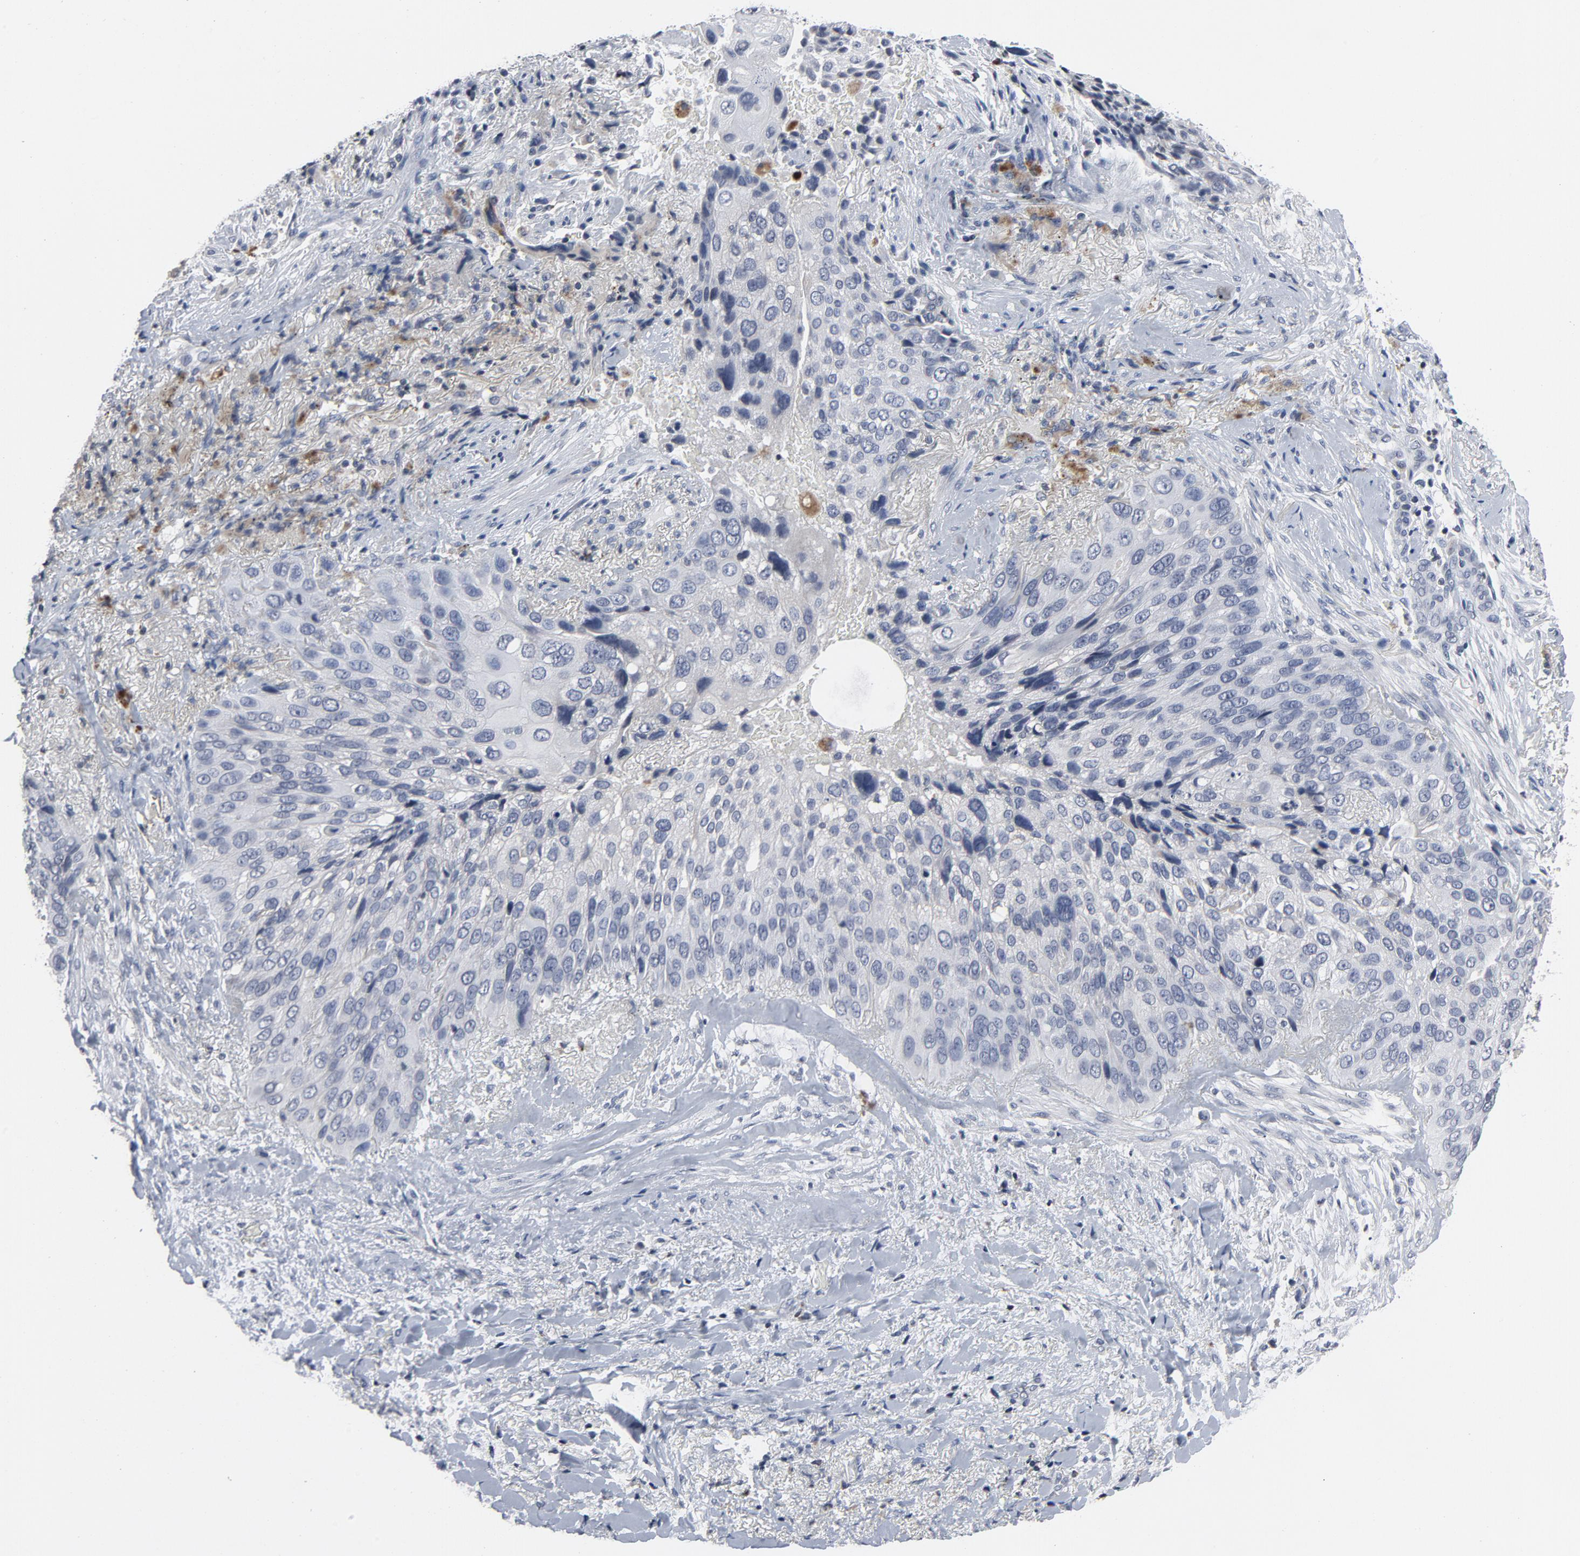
{"staining": {"intensity": "negative", "quantity": "none", "location": "none"}, "tissue": "lung cancer", "cell_type": "Tumor cells", "image_type": "cancer", "snomed": [{"axis": "morphology", "description": "Squamous cell carcinoma, NOS"}, {"axis": "topography", "description": "Lung"}], "caption": "Tumor cells show no significant protein expression in lung cancer (squamous cell carcinoma).", "gene": "TCL1A", "patient": {"sex": "male", "age": 54}}